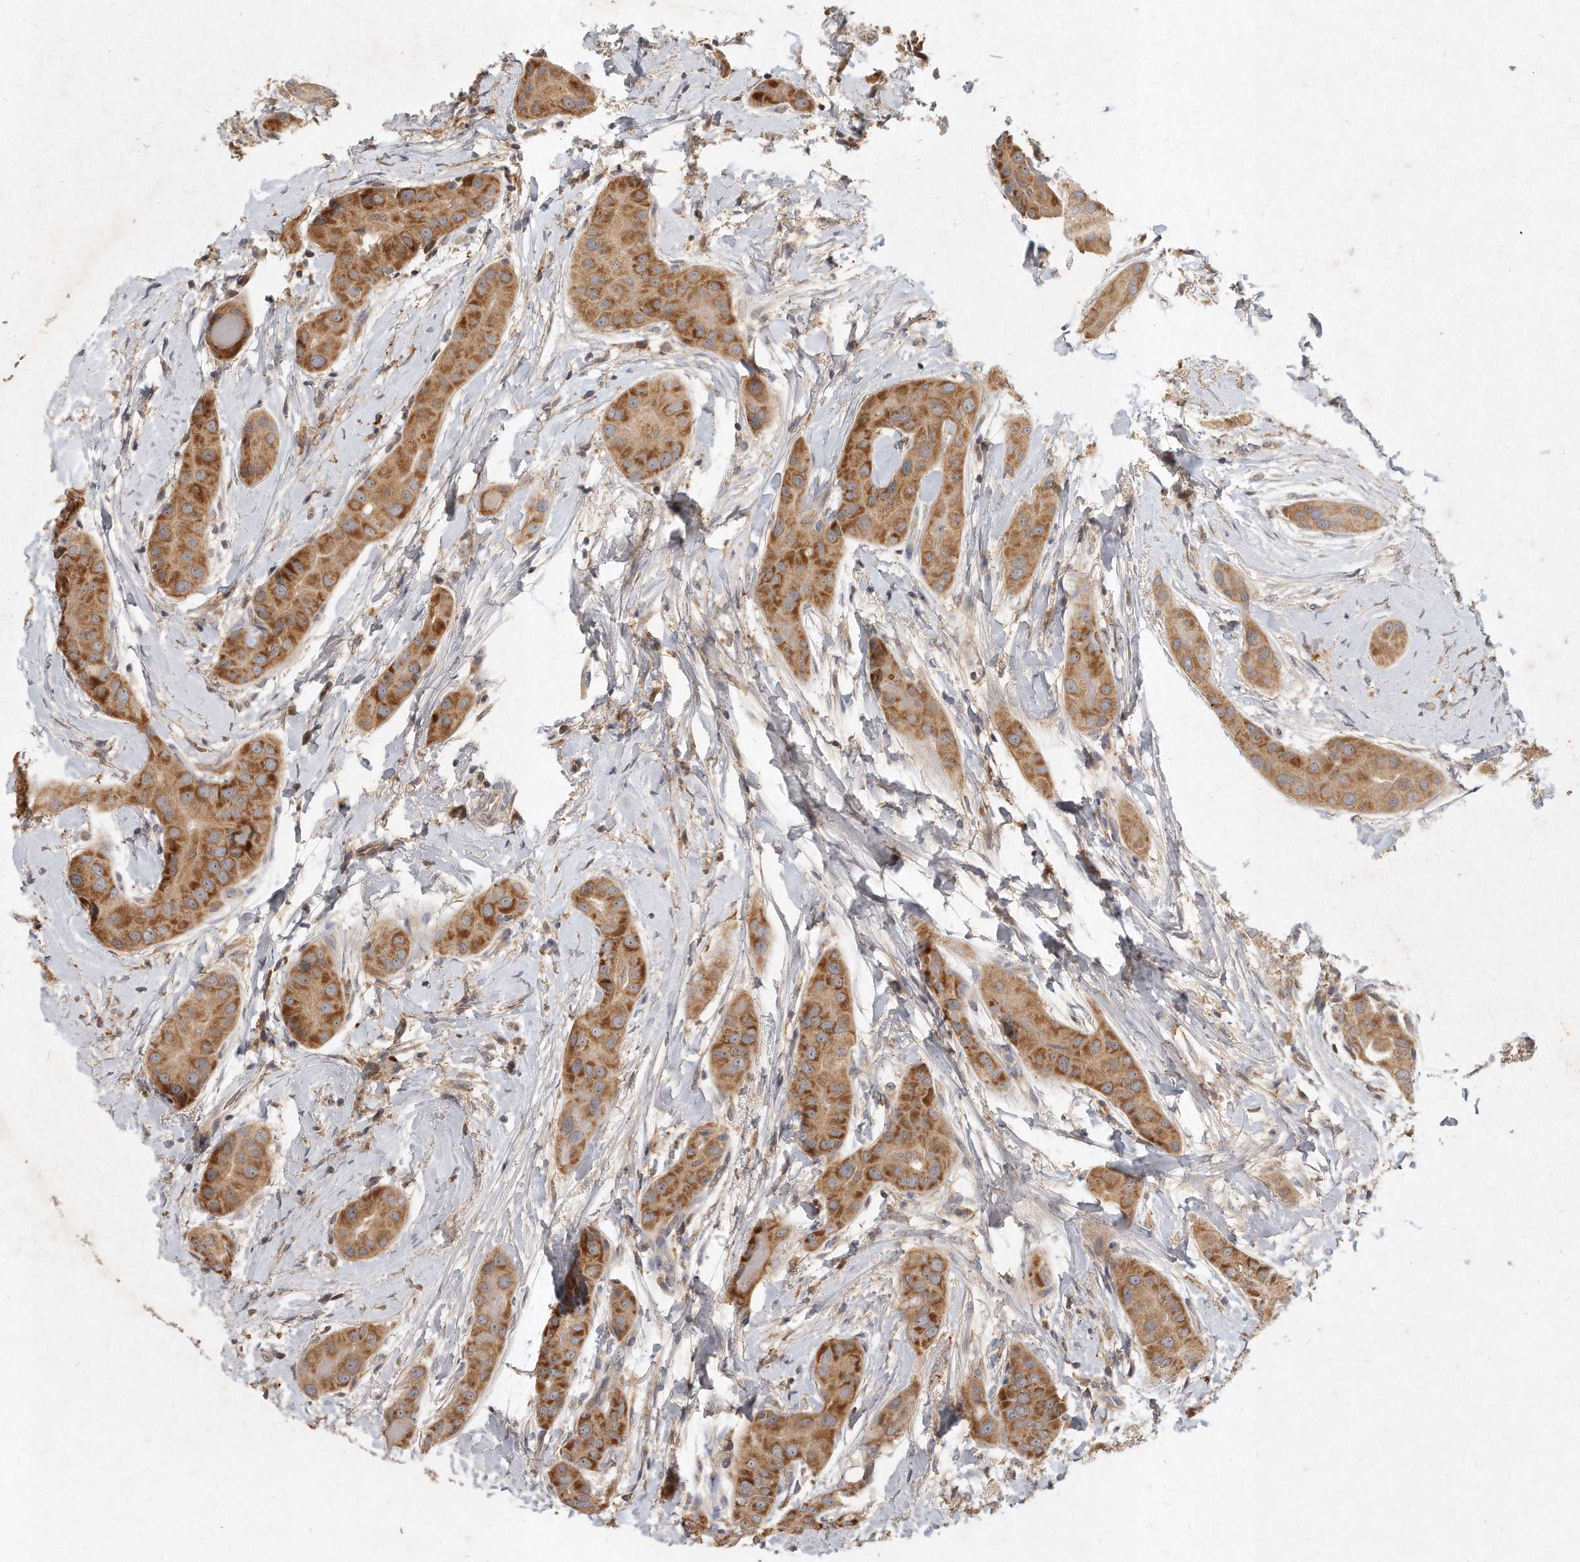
{"staining": {"intensity": "moderate", "quantity": ">75%", "location": "cytoplasmic/membranous"}, "tissue": "thyroid cancer", "cell_type": "Tumor cells", "image_type": "cancer", "snomed": [{"axis": "morphology", "description": "Papillary adenocarcinoma, NOS"}, {"axis": "topography", "description": "Thyroid gland"}], "caption": "Moderate cytoplasmic/membranous expression is appreciated in approximately >75% of tumor cells in thyroid cancer (papillary adenocarcinoma).", "gene": "LGALS8", "patient": {"sex": "male", "age": 33}}